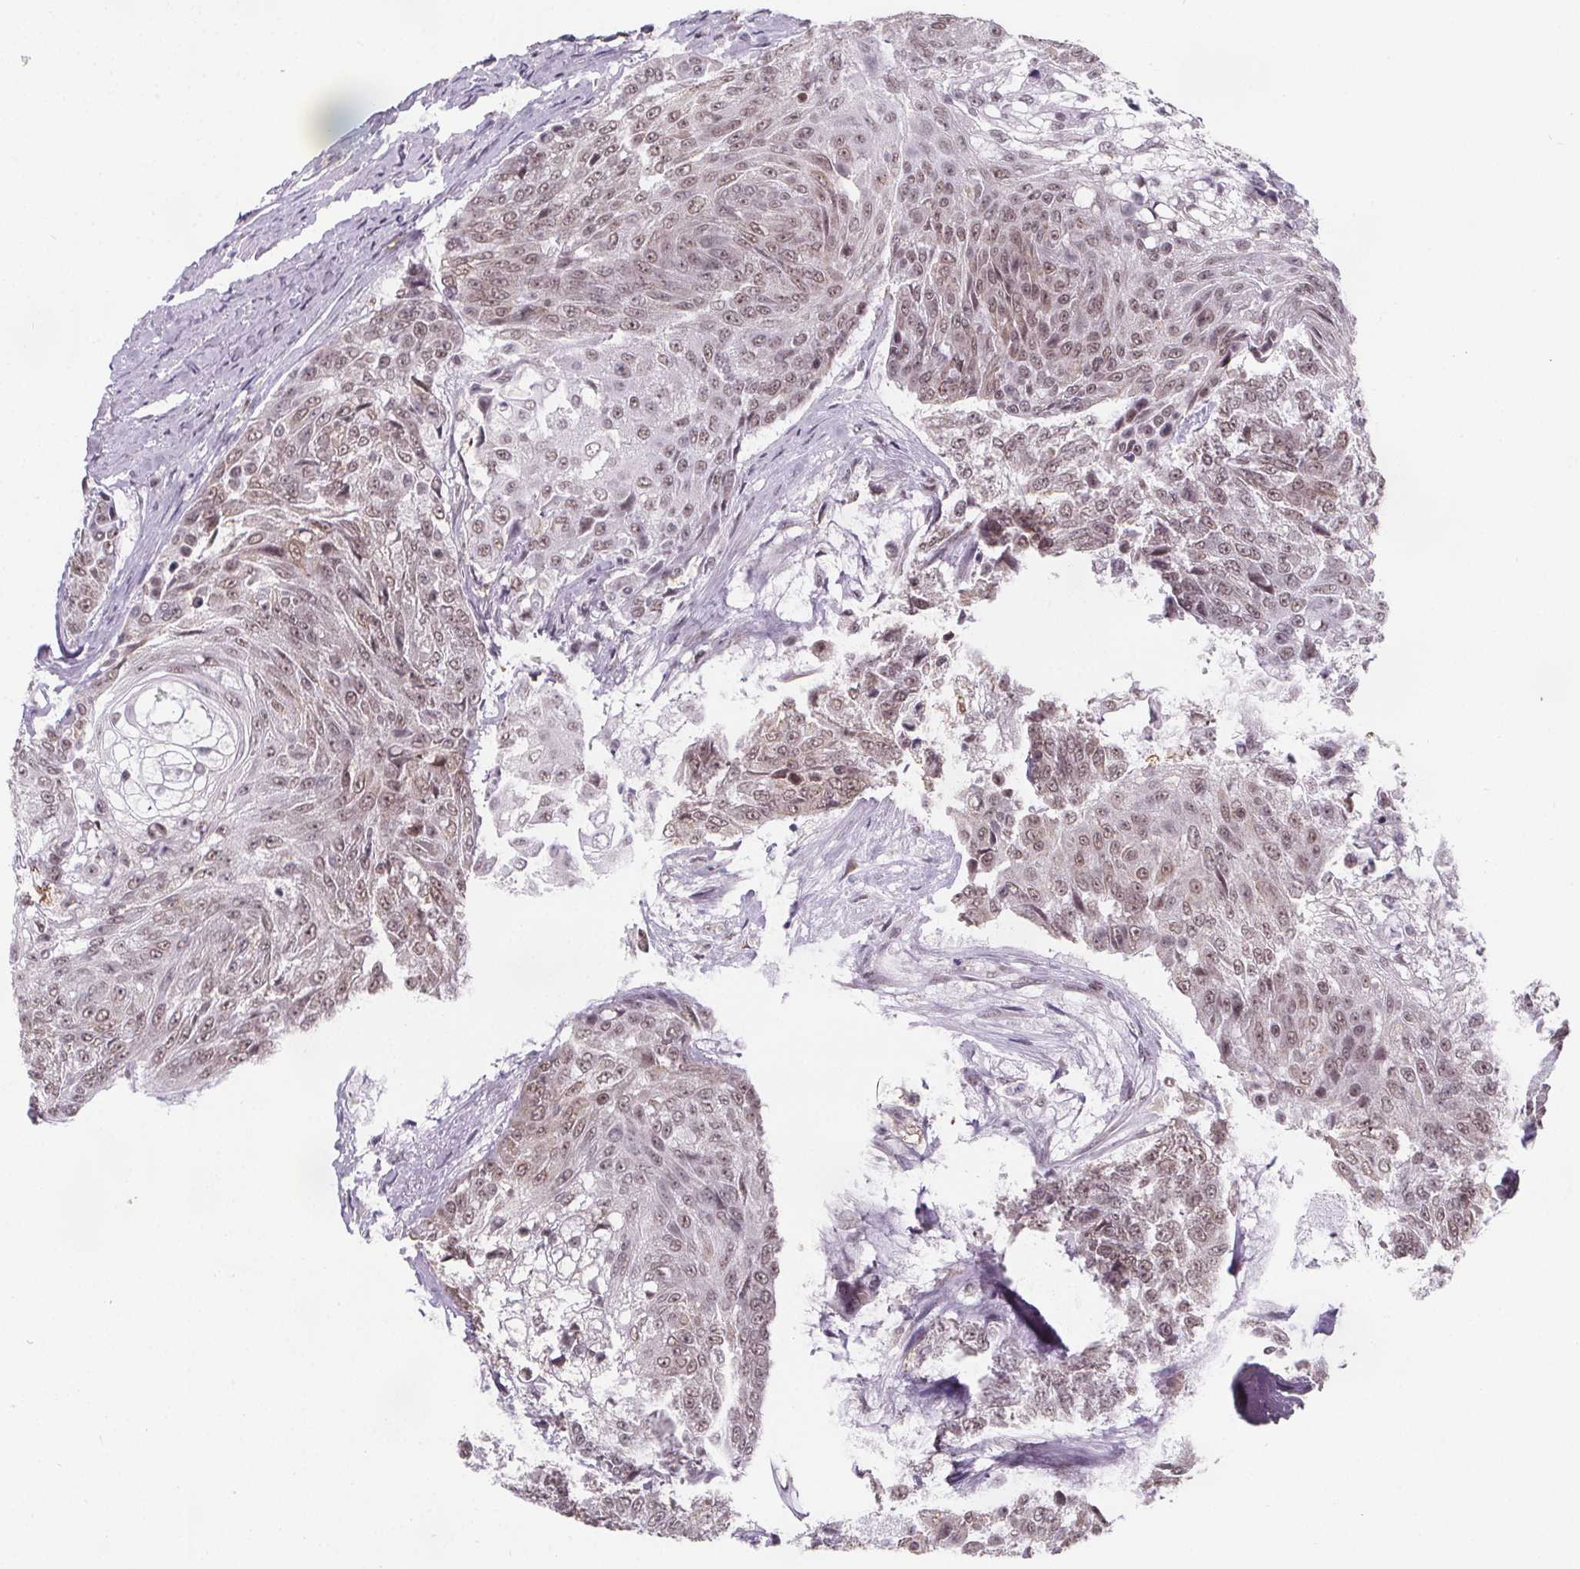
{"staining": {"intensity": "moderate", "quantity": ">75%", "location": "nuclear"}, "tissue": "urothelial cancer", "cell_type": "Tumor cells", "image_type": "cancer", "snomed": [{"axis": "morphology", "description": "Urothelial carcinoma, High grade"}, {"axis": "topography", "description": "Urinary bladder"}], "caption": "Urothelial carcinoma (high-grade) tissue displays moderate nuclear staining in approximately >75% of tumor cells, visualized by immunohistochemistry.", "gene": "ZNF572", "patient": {"sex": "female", "age": 63}}